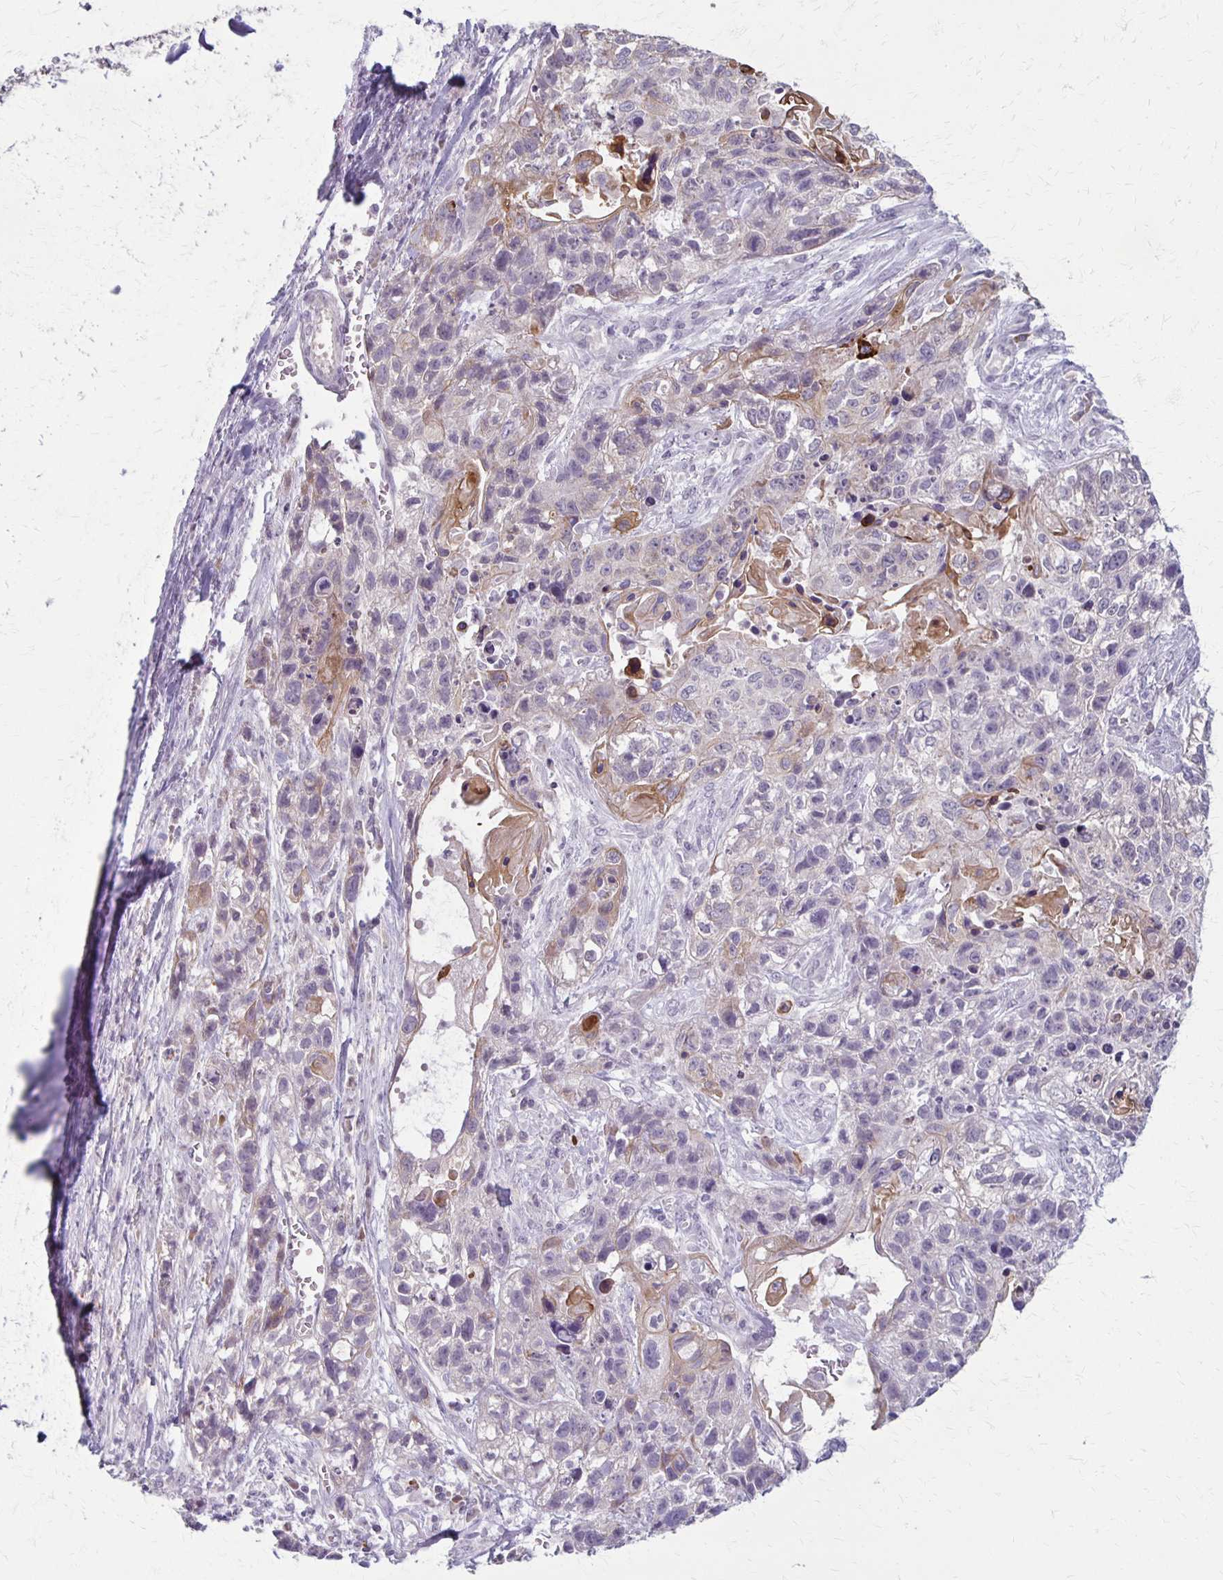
{"staining": {"intensity": "negative", "quantity": "none", "location": "none"}, "tissue": "lung cancer", "cell_type": "Tumor cells", "image_type": "cancer", "snomed": [{"axis": "morphology", "description": "Squamous cell carcinoma, NOS"}, {"axis": "topography", "description": "Lung"}], "caption": "This is an IHC image of human squamous cell carcinoma (lung). There is no positivity in tumor cells.", "gene": "SLC35E2B", "patient": {"sex": "male", "age": 74}}